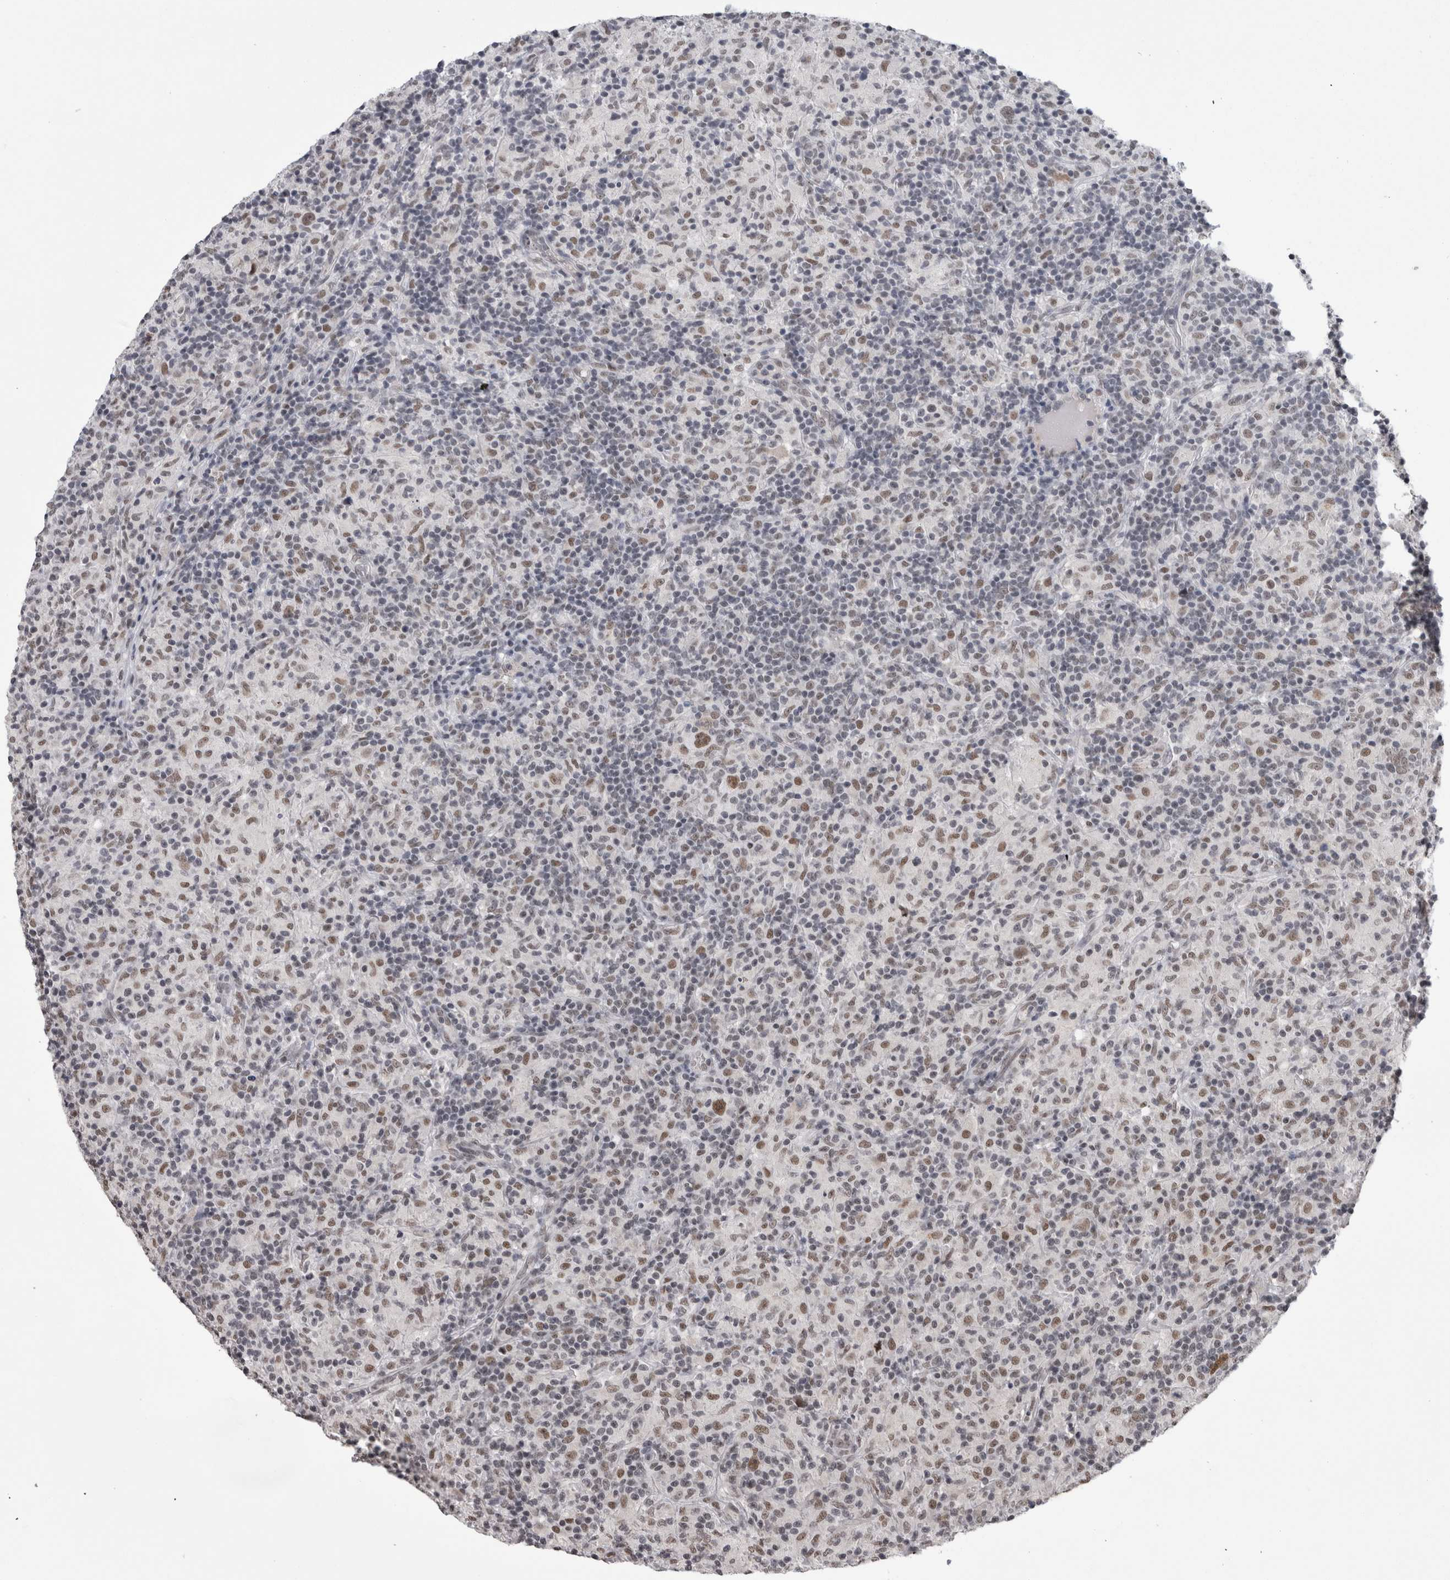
{"staining": {"intensity": "moderate", "quantity": ">75%", "location": "nuclear"}, "tissue": "lymphoma", "cell_type": "Tumor cells", "image_type": "cancer", "snomed": [{"axis": "morphology", "description": "Hodgkin's disease, NOS"}, {"axis": "topography", "description": "Lymph node"}], "caption": "Protein staining reveals moderate nuclear expression in about >75% of tumor cells in Hodgkin's disease.", "gene": "CPSF2", "patient": {"sex": "male", "age": 70}}